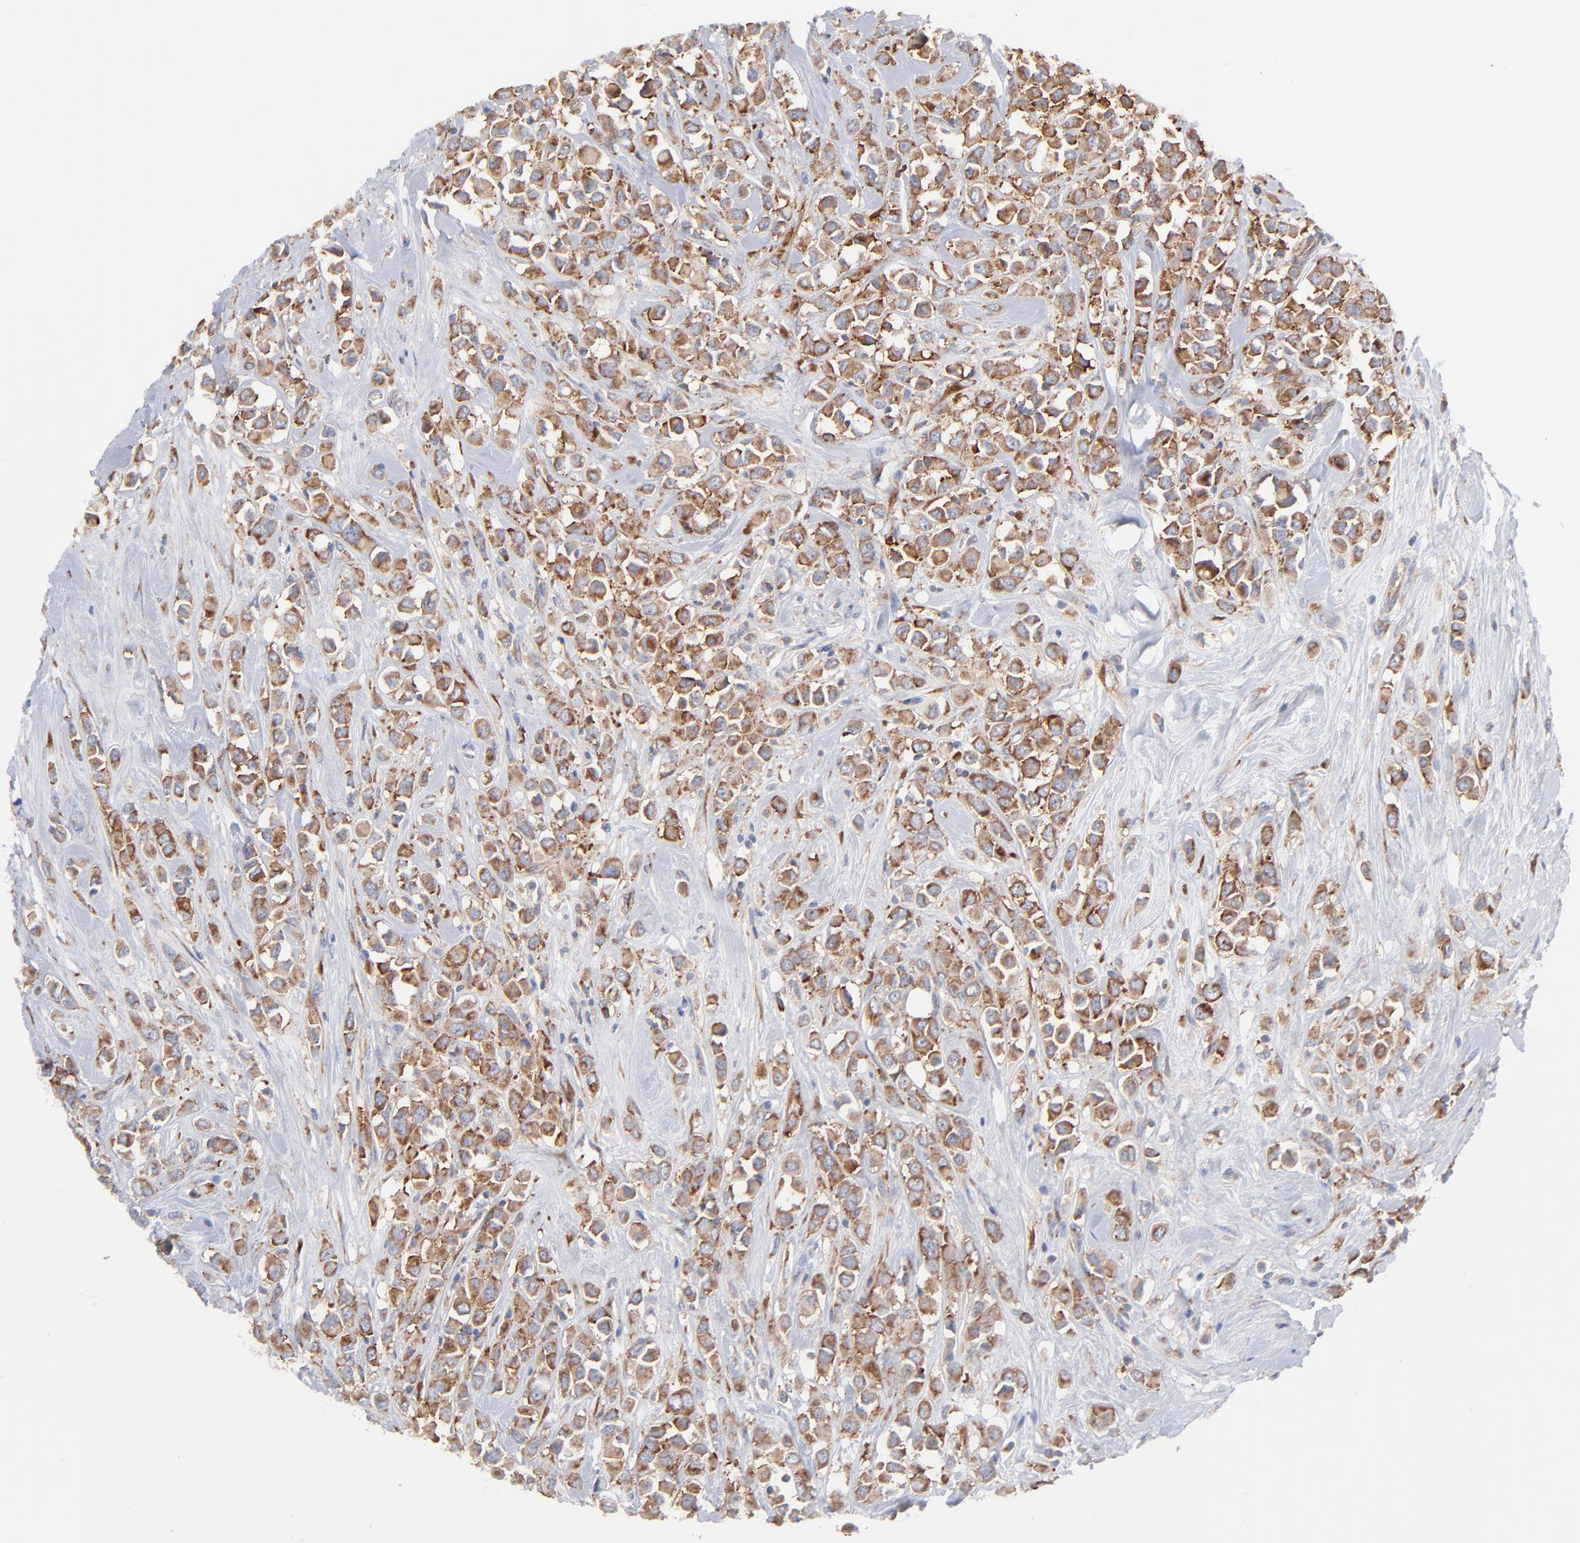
{"staining": {"intensity": "moderate", "quantity": ">75%", "location": "cytoplasmic/membranous"}, "tissue": "breast cancer", "cell_type": "Tumor cells", "image_type": "cancer", "snomed": [{"axis": "morphology", "description": "Duct carcinoma"}, {"axis": "topography", "description": "Breast"}], "caption": "DAB immunohistochemical staining of breast cancer exhibits moderate cytoplasmic/membranous protein staining in about >75% of tumor cells. The staining was performed using DAB (3,3'-diaminobenzidine), with brown indicating positive protein expression. Nuclei are stained blue with hematoxylin.", "gene": "EIF2AK2", "patient": {"sex": "female", "age": 61}}